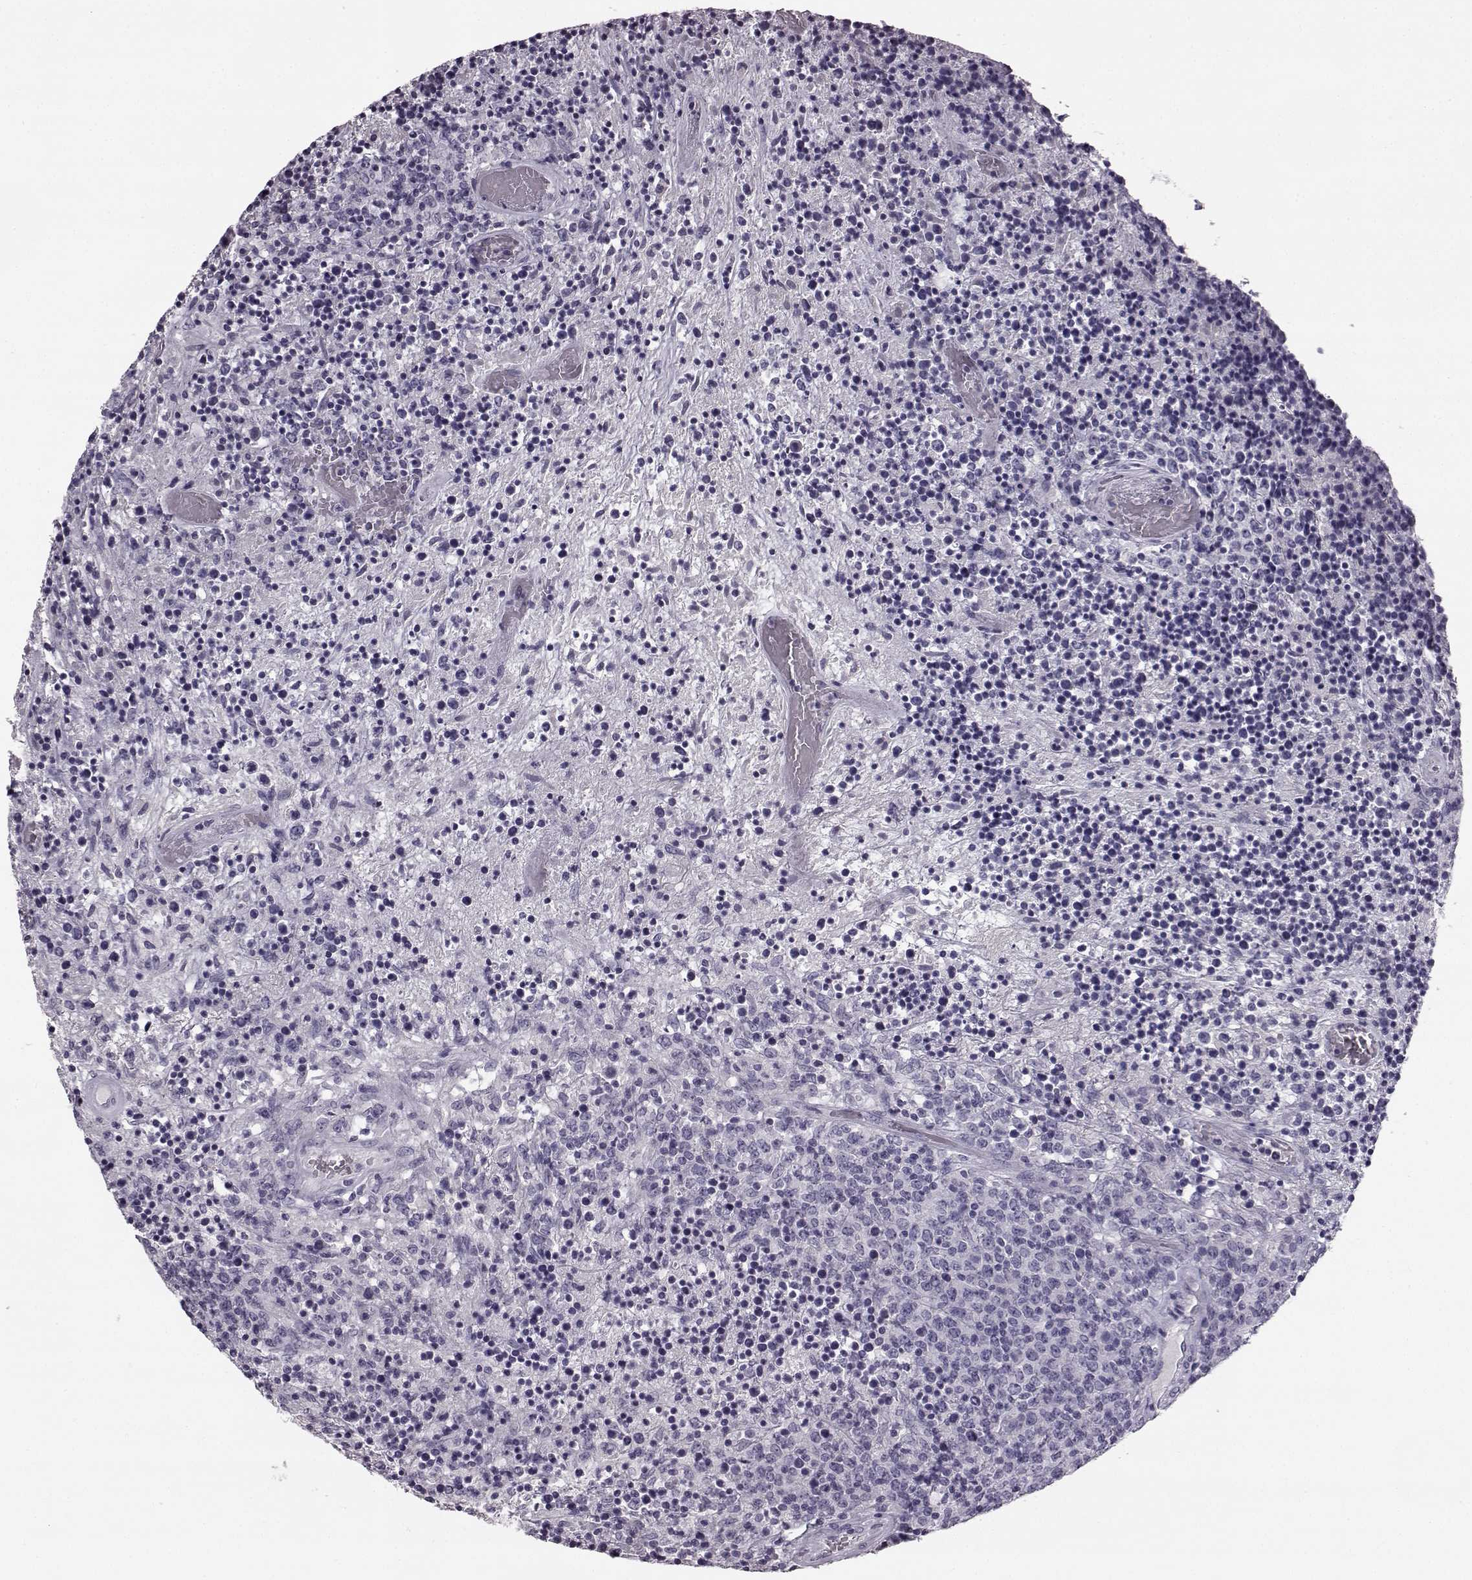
{"staining": {"intensity": "negative", "quantity": "none", "location": "none"}, "tissue": "lymphoma", "cell_type": "Tumor cells", "image_type": "cancer", "snomed": [{"axis": "morphology", "description": "Malignant lymphoma, non-Hodgkin's type, High grade"}, {"axis": "topography", "description": "Lung"}], "caption": "Tumor cells are negative for brown protein staining in malignant lymphoma, non-Hodgkin's type (high-grade).", "gene": "ODAD4", "patient": {"sex": "male", "age": 79}}